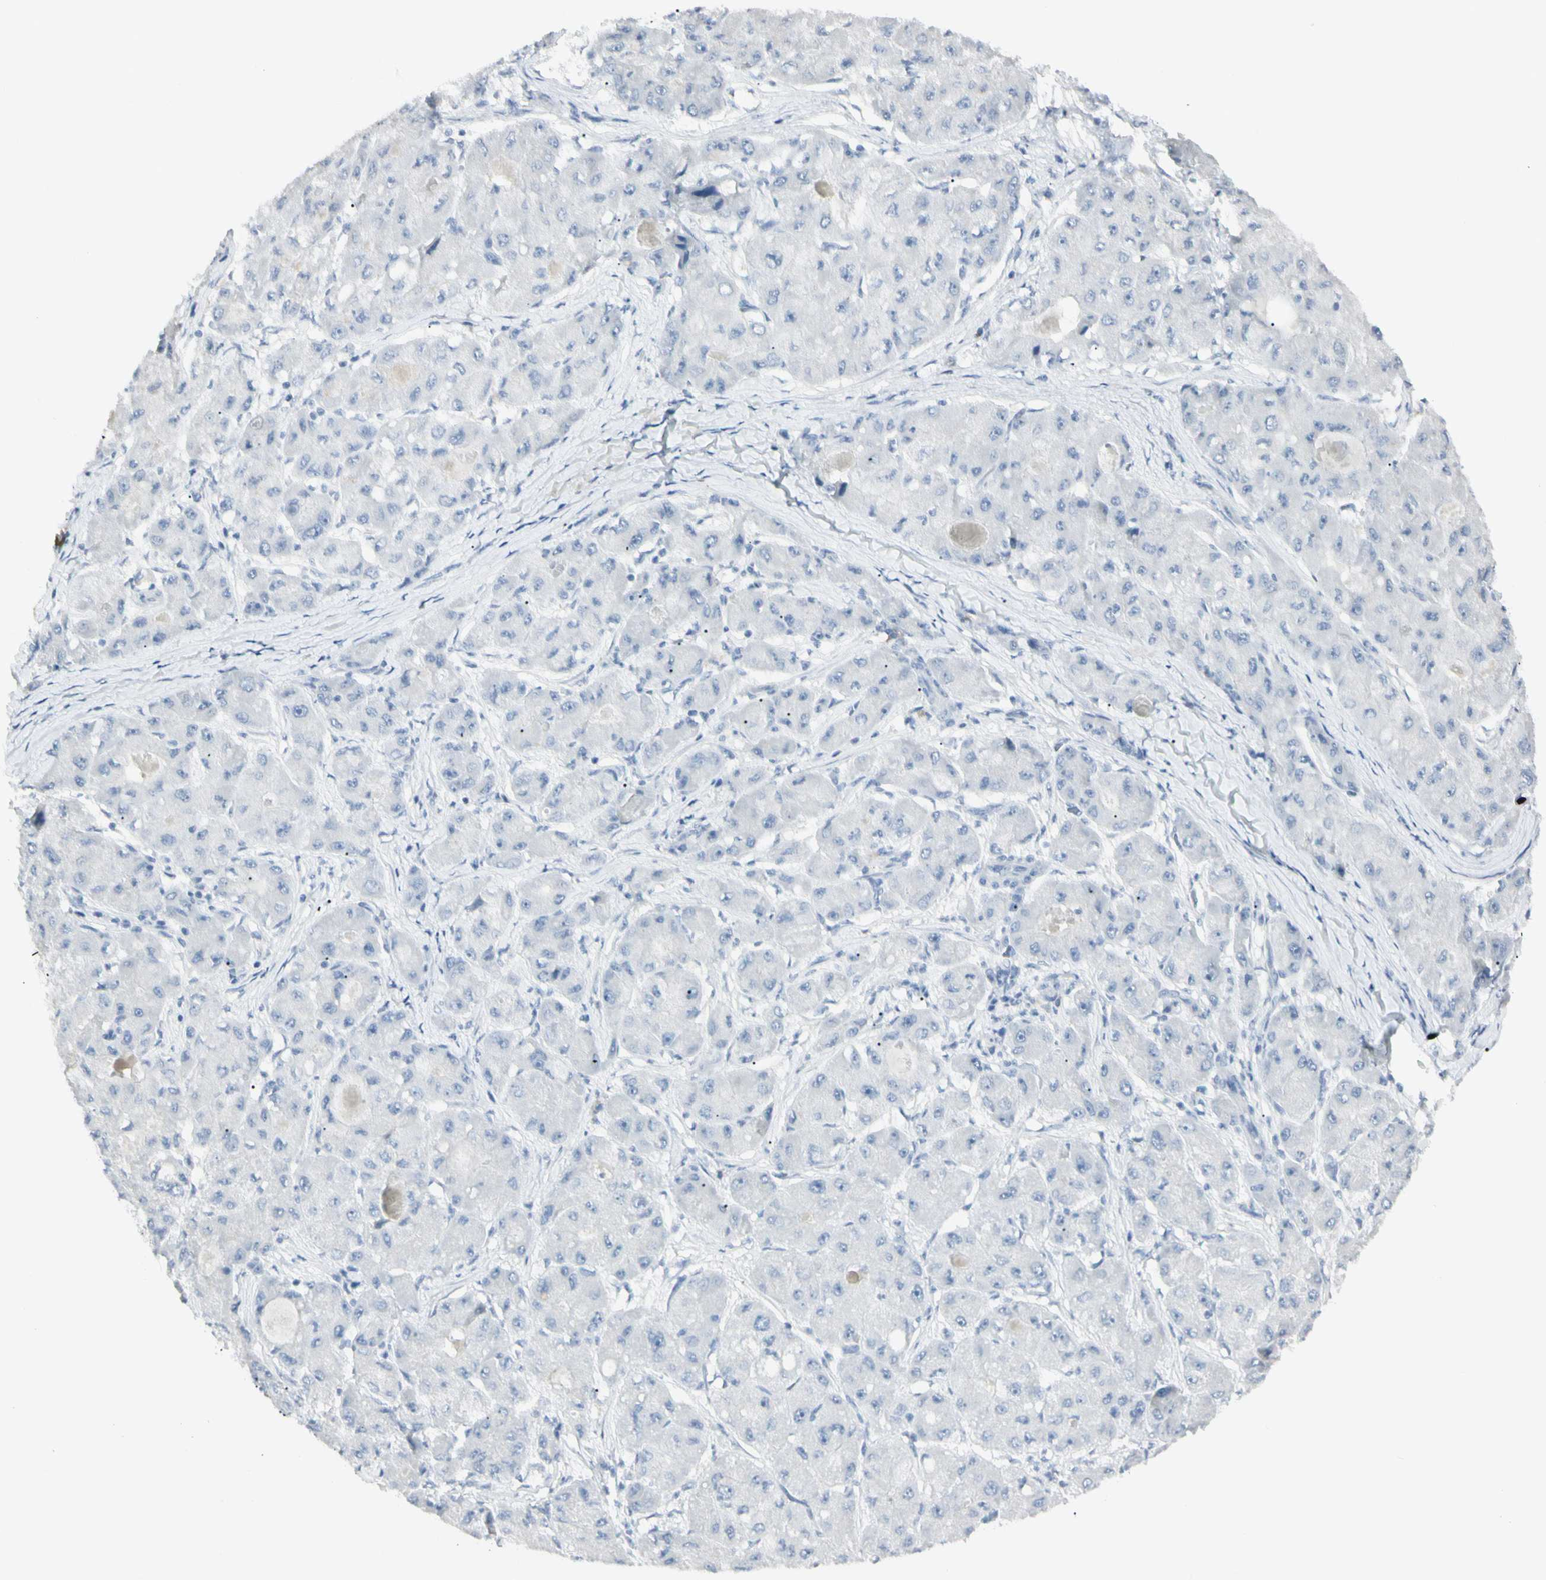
{"staining": {"intensity": "negative", "quantity": "none", "location": "none"}, "tissue": "liver cancer", "cell_type": "Tumor cells", "image_type": "cancer", "snomed": [{"axis": "morphology", "description": "Carcinoma, Hepatocellular, NOS"}, {"axis": "topography", "description": "Liver"}], "caption": "DAB (3,3'-diaminobenzidine) immunohistochemical staining of liver hepatocellular carcinoma shows no significant expression in tumor cells. (Brightfield microscopy of DAB (3,3'-diaminobenzidine) IHC at high magnification).", "gene": "PIP", "patient": {"sex": "male", "age": 80}}